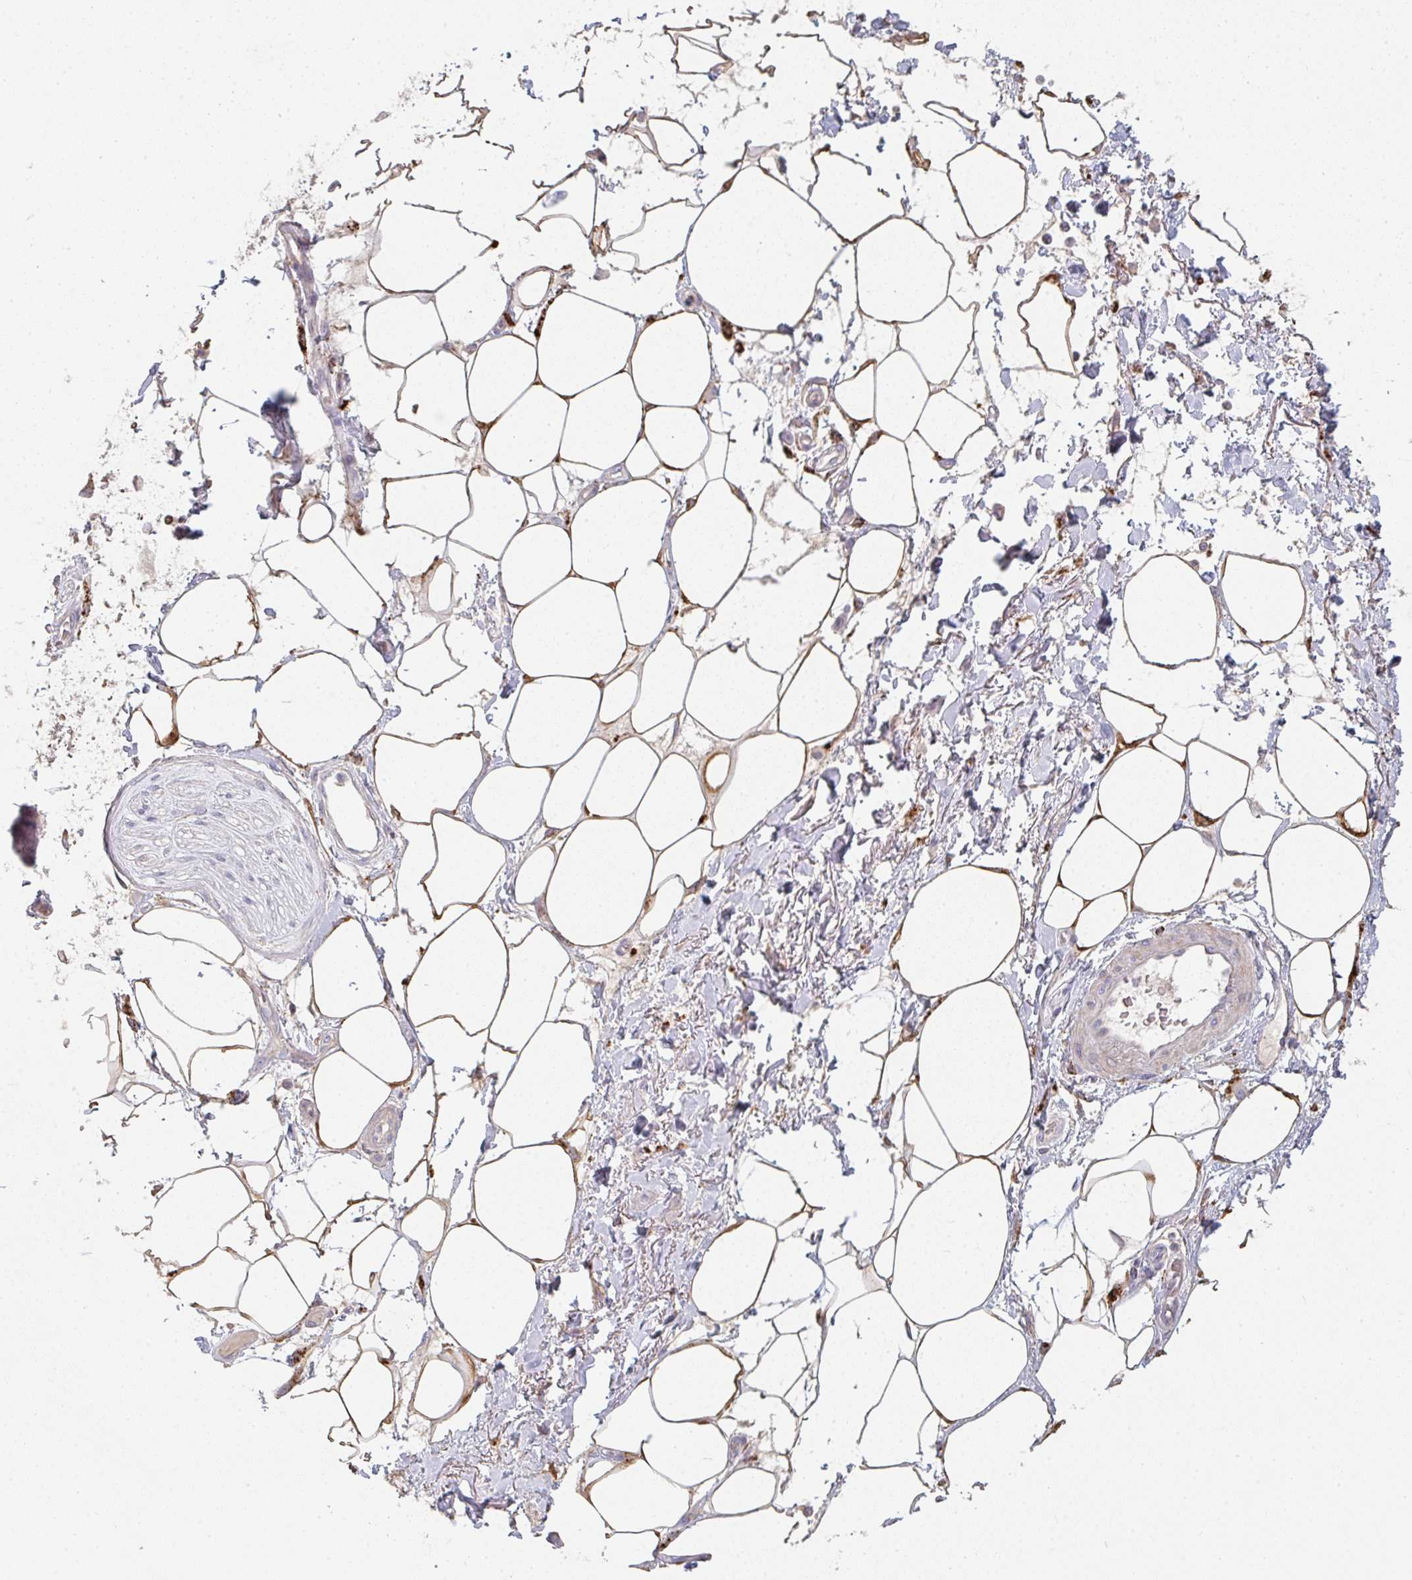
{"staining": {"intensity": "moderate", "quantity": ">75%", "location": "cytoplasmic/membranous"}, "tissue": "adipose tissue", "cell_type": "Adipocytes", "image_type": "normal", "snomed": [{"axis": "morphology", "description": "Normal tissue, NOS"}, {"axis": "topography", "description": "Vagina"}, {"axis": "topography", "description": "Peripheral nerve tissue"}], "caption": "Adipose tissue stained for a protein (brown) reveals moderate cytoplasmic/membranous positive positivity in about >75% of adipocytes.", "gene": "TMEM237", "patient": {"sex": "female", "age": 71}}